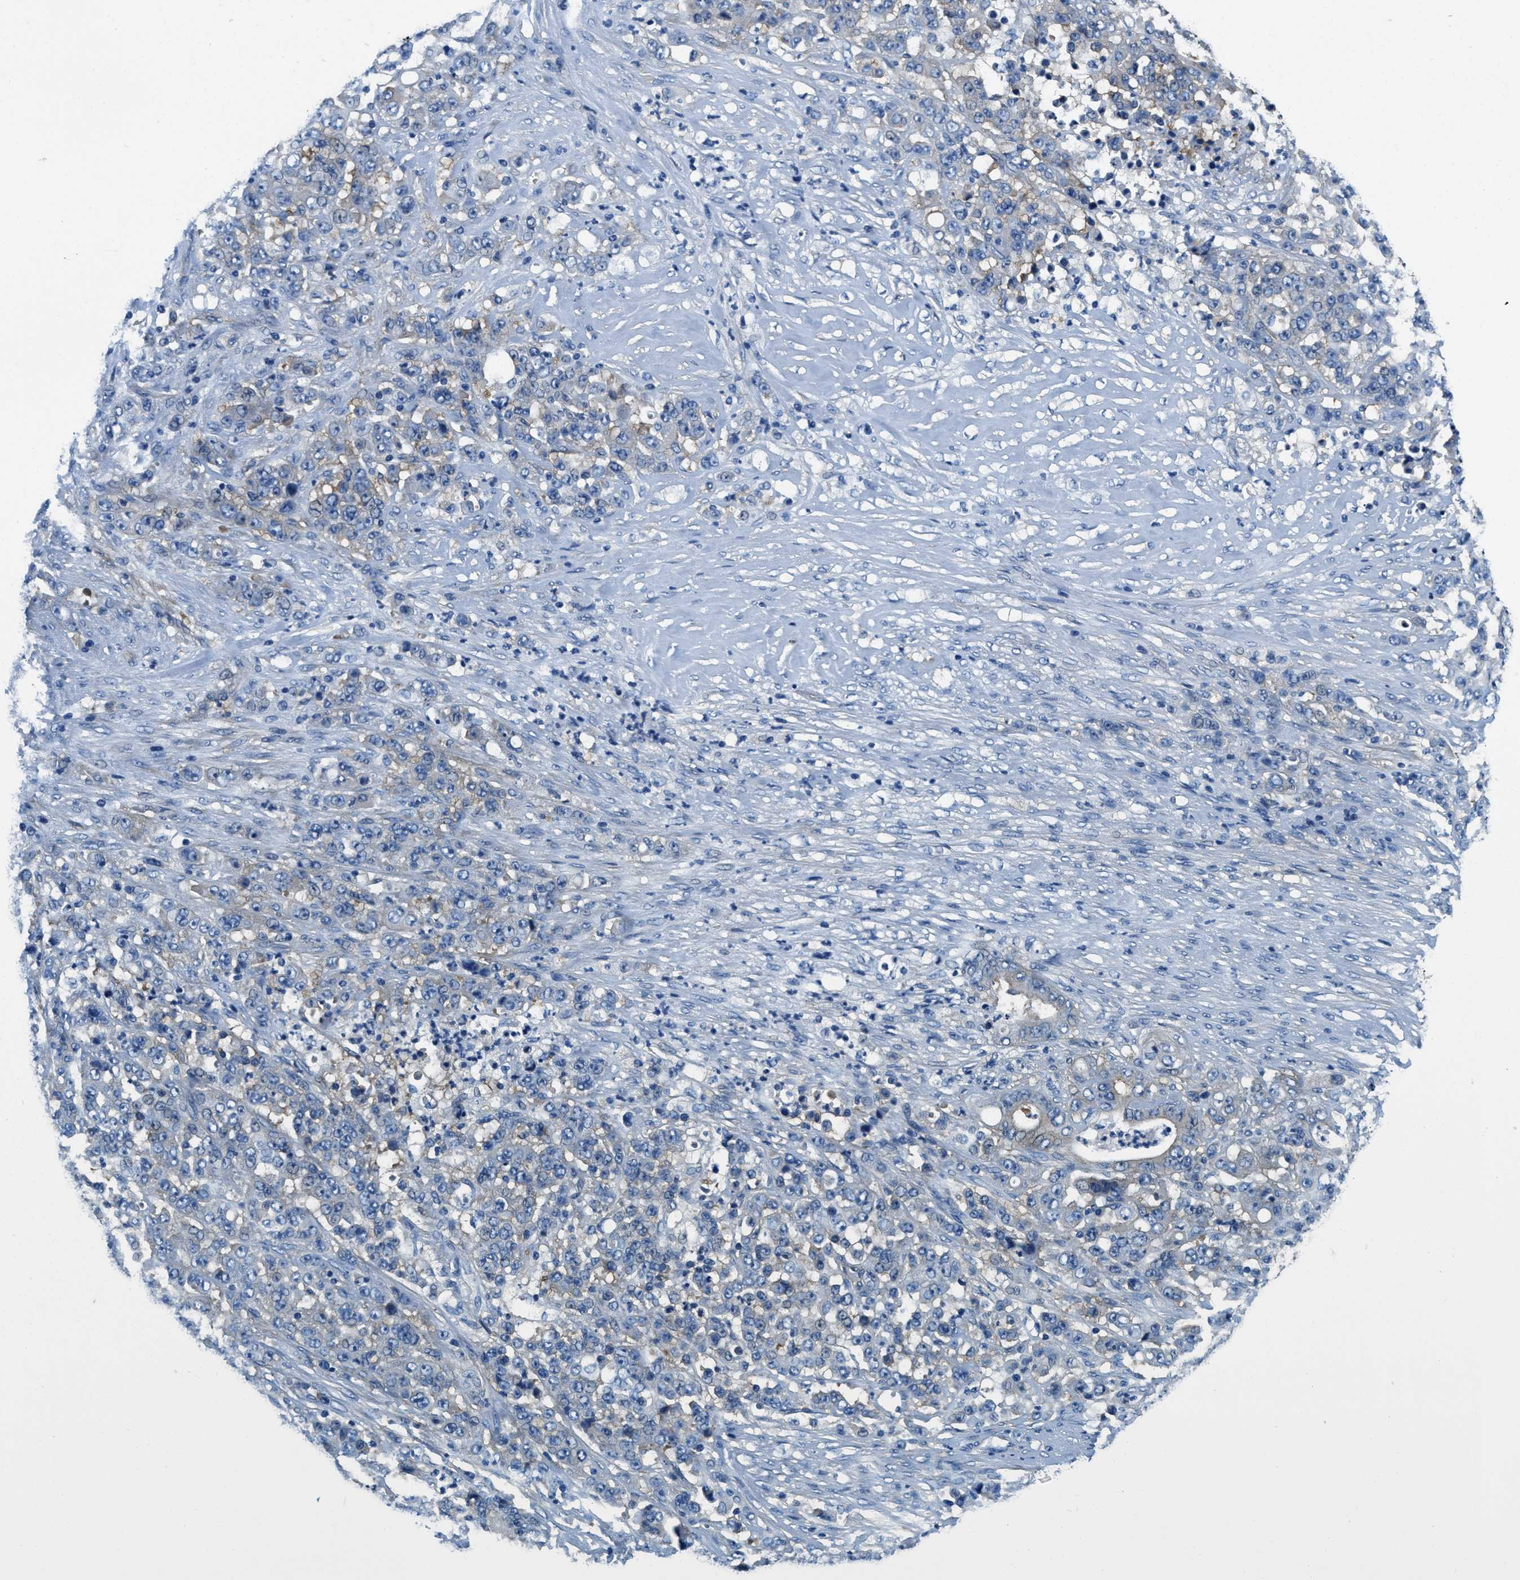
{"staining": {"intensity": "weak", "quantity": "<25%", "location": "cytoplasmic/membranous"}, "tissue": "stomach cancer", "cell_type": "Tumor cells", "image_type": "cancer", "snomed": [{"axis": "morphology", "description": "Adenocarcinoma, NOS"}, {"axis": "topography", "description": "Stomach"}], "caption": "DAB immunohistochemical staining of stomach cancer (adenocarcinoma) exhibits no significant positivity in tumor cells. (DAB immunohistochemistry (IHC) visualized using brightfield microscopy, high magnification).", "gene": "TWF1", "patient": {"sex": "female", "age": 73}}